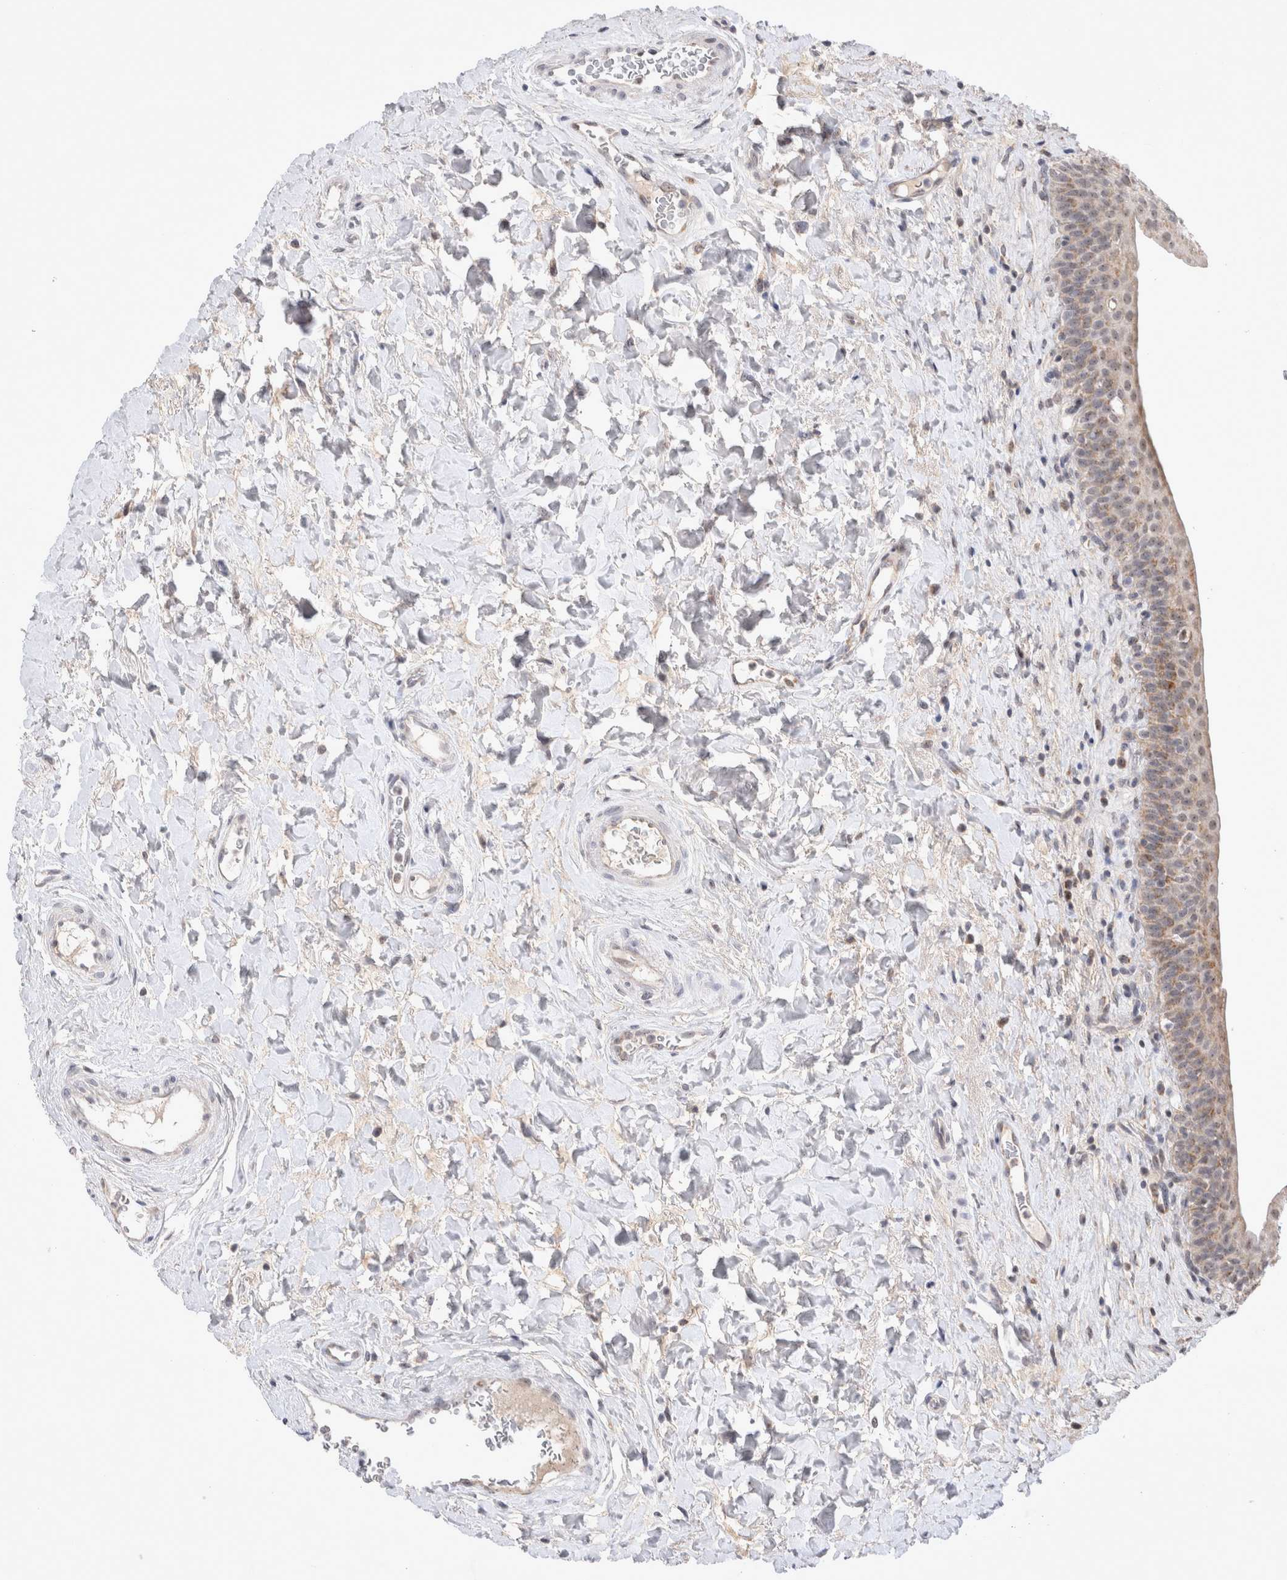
{"staining": {"intensity": "moderate", "quantity": "25%-75%", "location": "cytoplasmic/membranous,nuclear"}, "tissue": "urinary bladder", "cell_type": "Urothelial cells", "image_type": "normal", "snomed": [{"axis": "morphology", "description": "Normal tissue, NOS"}, {"axis": "topography", "description": "Urinary bladder"}], "caption": "A histopathology image showing moderate cytoplasmic/membranous,nuclear expression in about 25%-75% of urothelial cells in normal urinary bladder, as visualized by brown immunohistochemical staining.", "gene": "MRPL37", "patient": {"sex": "male", "age": 83}}